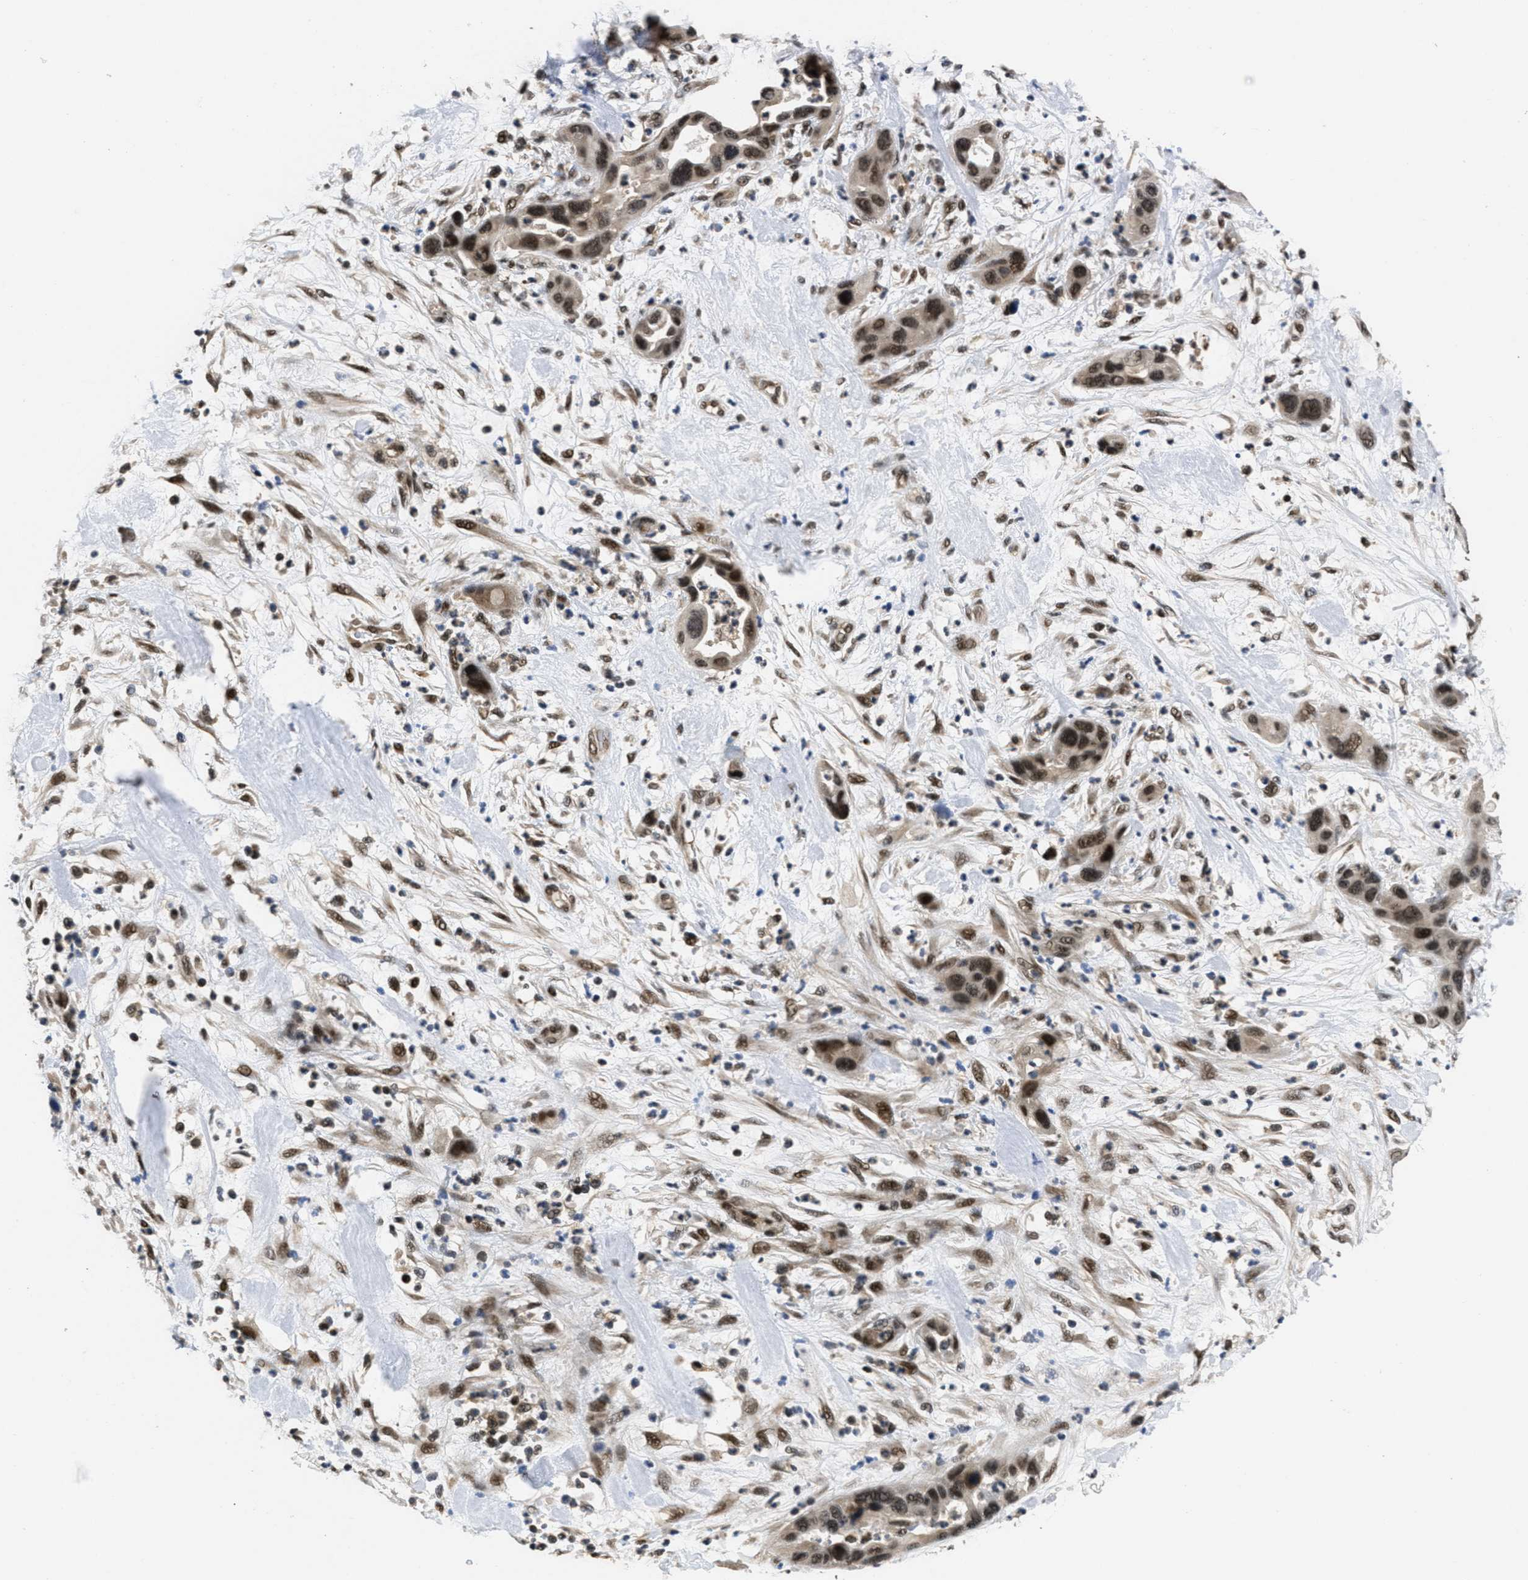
{"staining": {"intensity": "strong", "quantity": ">75%", "location": "cytoplasmic/membranous,nuclear"}, "tissue": "pancreatic cancer", "cell_type": "Tumor cells", "image_type": "cancer", "snomed": [{"axis": "morphology", "description": "Adenocarcinoma, NOS"}, {"axis": "topography", "description": "Pancreas"}], "caption": "Adenocarcinoma (pancreatic) stained for a protein (brown) exhibits strong cytoplasmic/membranous and nuclear positive expression in approximately >75% of tumor cells.", "gene": "CUL4B", "patient": {"sex": "female", "age": 71}}